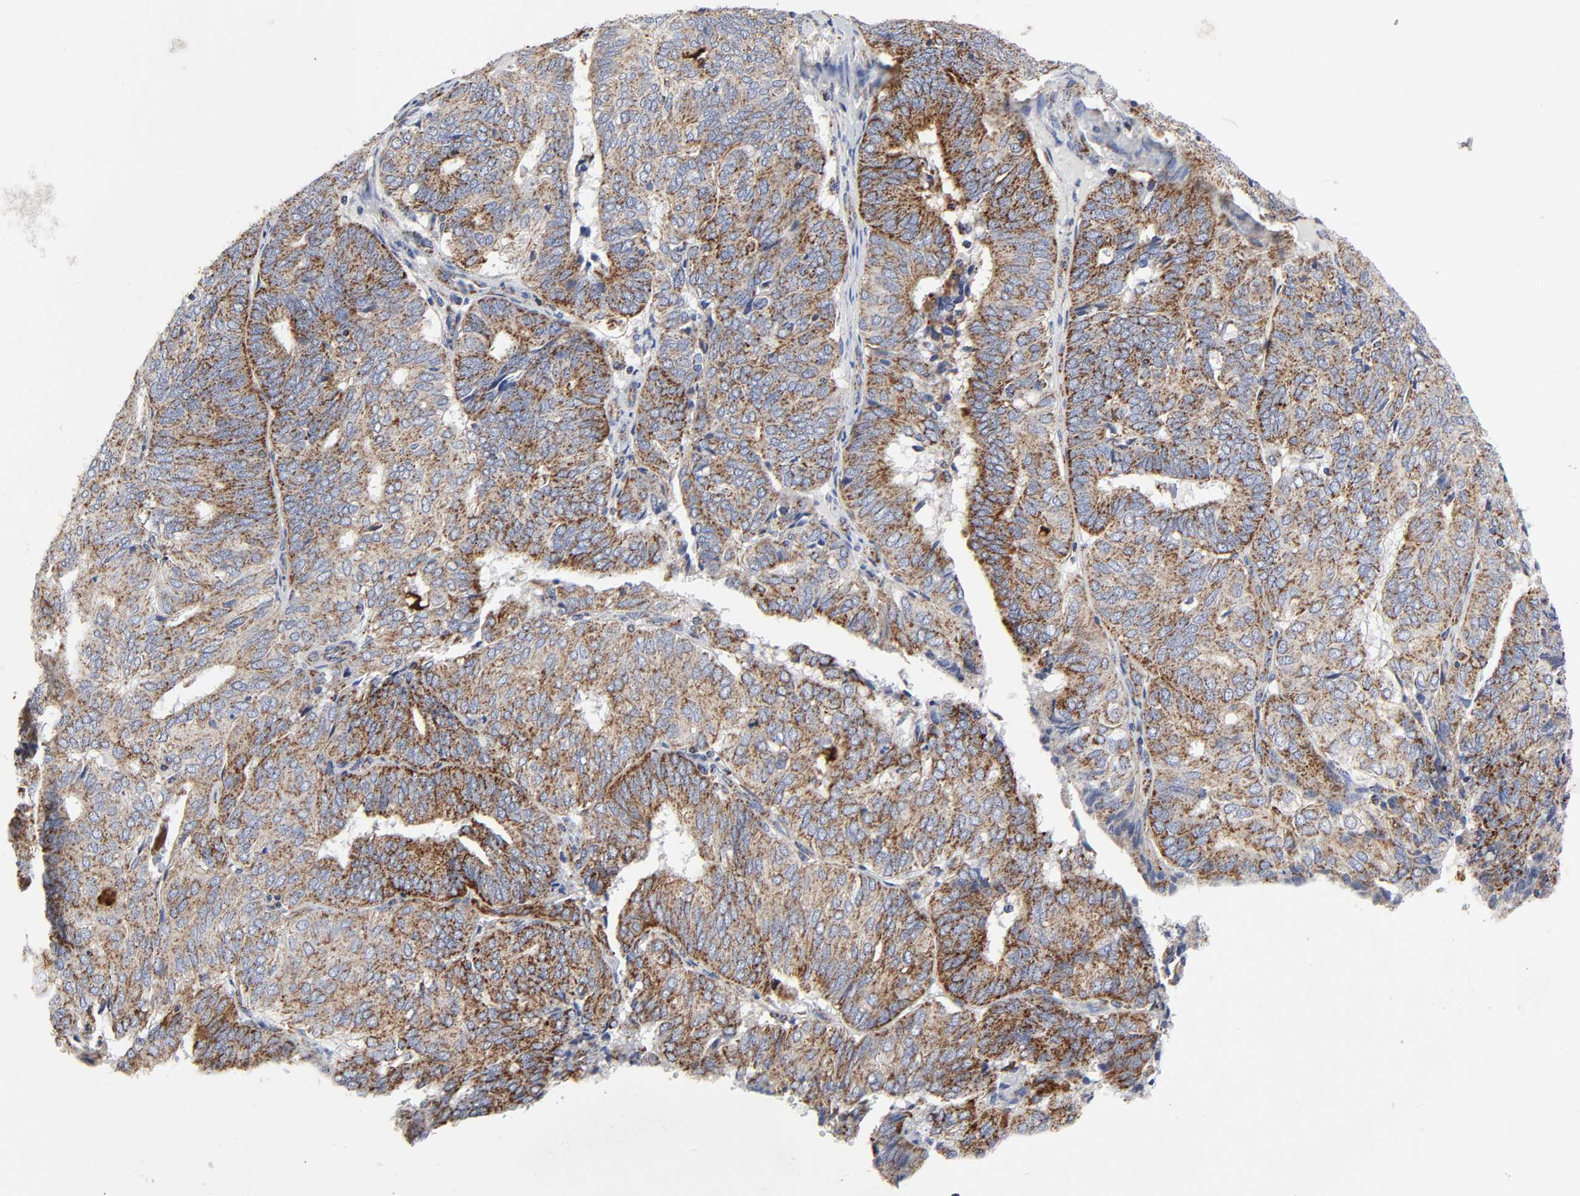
{"staining": {"intensity": "strong", "quantity": ">75%", "location": "cytoplasmic/membranous"}, "tissue": "endometrial cancer", "cell_type": "Tumor cells", "image_type": "cancer", "snomed": [{"axis": "morphology", "description": "Adenocarcinoma, NOS"}, {"axis": "topography", "description": "Uterus"}], "caption": "Approximately >75% of tumor cells in human endometrial cancer exhibit strong cytoplasmic/membranous protein positivity as visualized by brown immunohistochemical staining.", "gene": "AOPEP", "patient": {"sex": "female", "age": 60}}